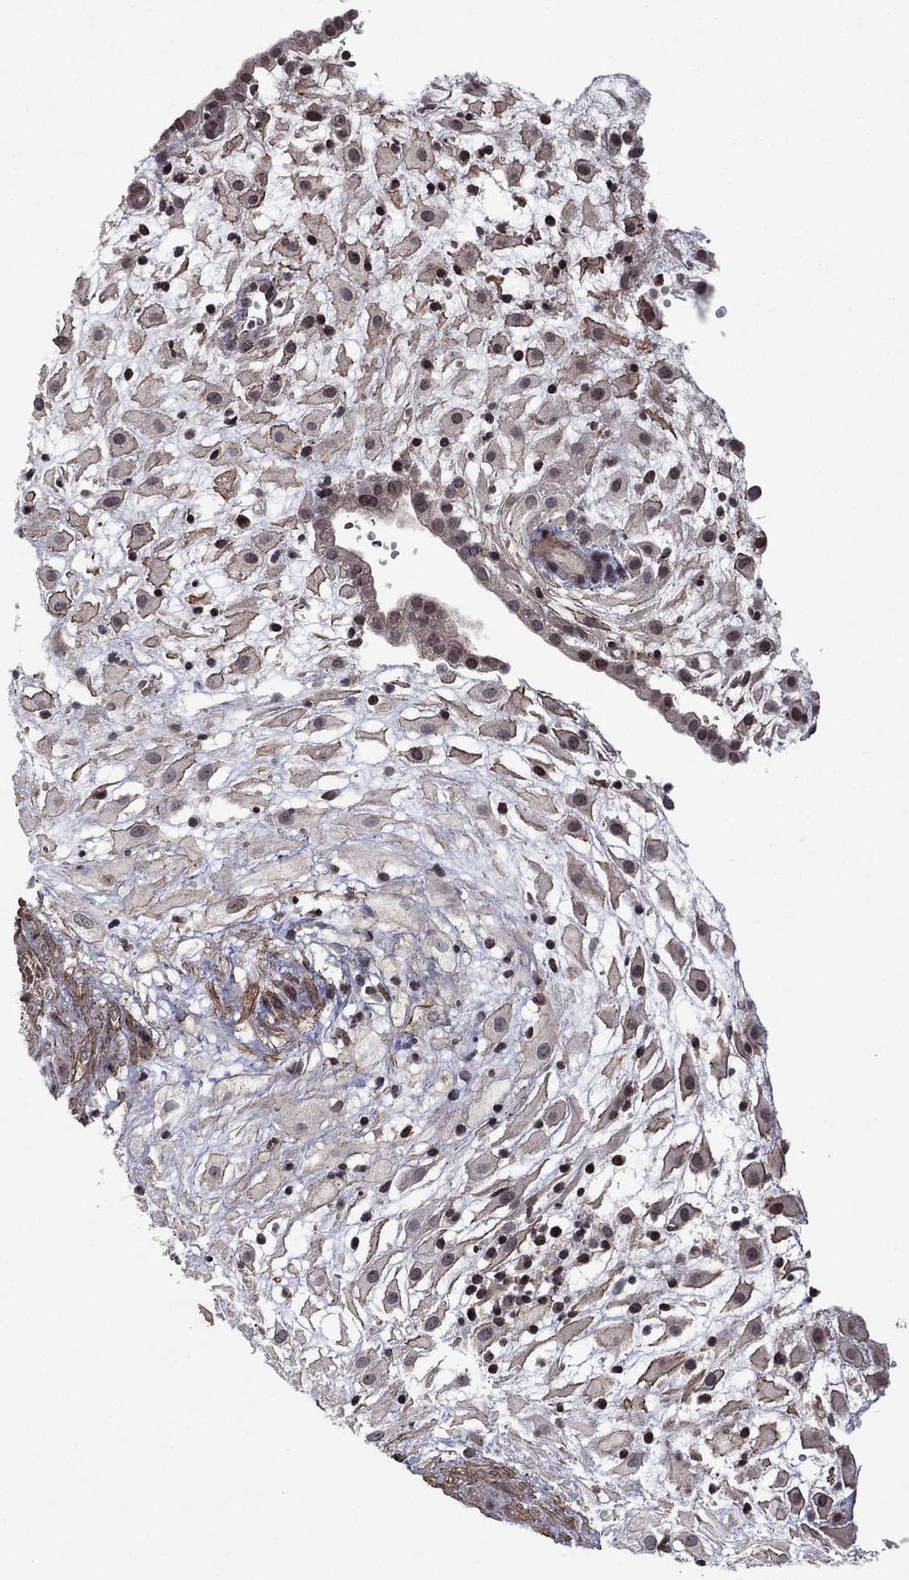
{"staining": {"intensity": "weak", "quantity": "<25%", "location": "cytoplasmic/membranous"}, "tissue": "placenta", "cell_type": "Decidual cells", "image_type": "normal", "snomed": [{"axis": "morphology", "description": "Normal tissue, NOS"}, {"axis": "topography", "description": "Placenta"}], "caption": "There is no significant expression in decidual cells of placenta. (Brightfield microscopy of DAB immunohistochemistry at high magnification).", "gene": "SORBS1", "patient": {"sex": "female", "age": 24}}